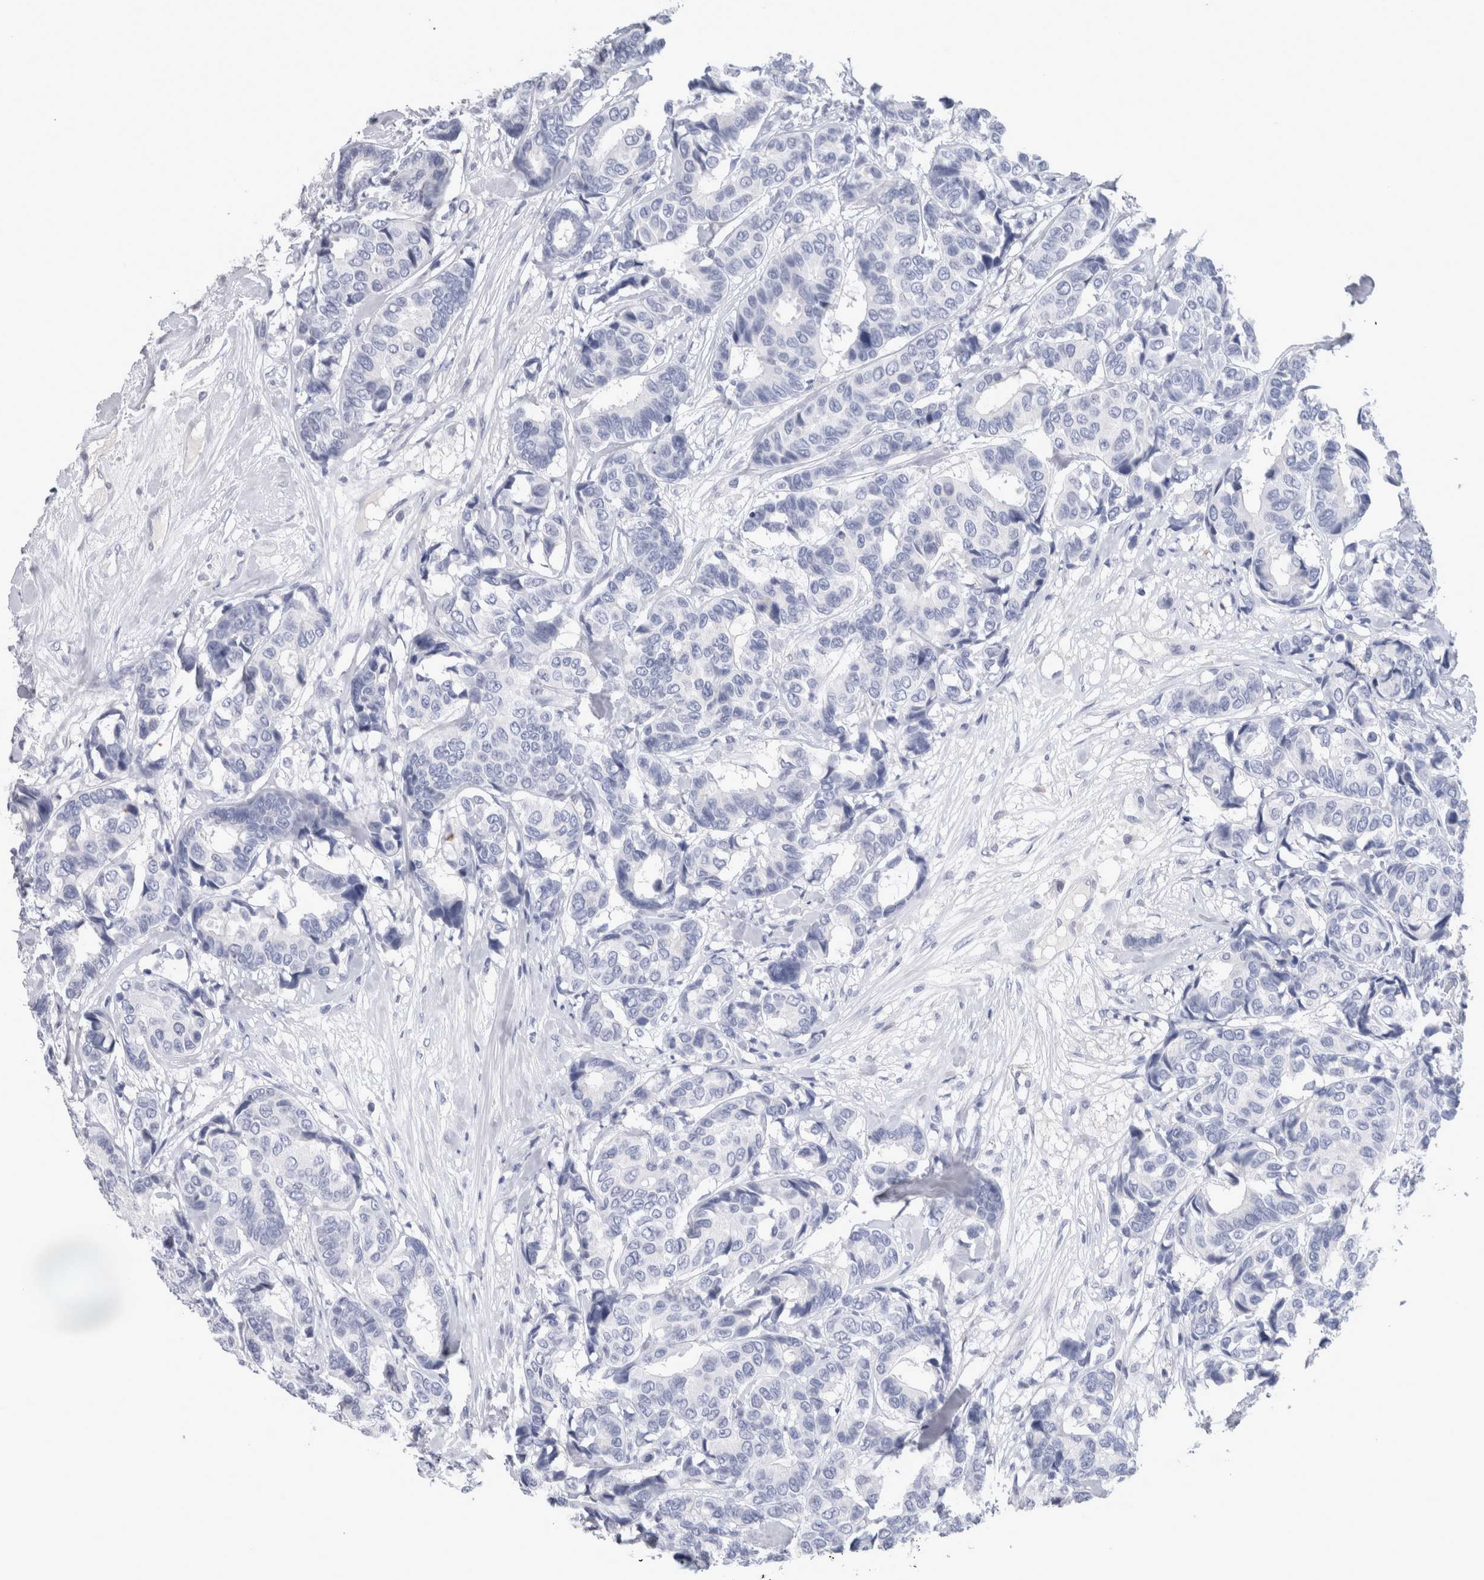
{"staining": {"intensity": "negative", "quantity": "none", "location": "none"}, "tissue": "breast cancer", "cell_type": "Tumor cells", "image_type": "cancer", "snomed": [{"axis": "morphology", "description": "Duct carcinoma"}, {"axis": "topography", "description": "Breast"}], "caption": "The photomicrograph demonstrates no significant positivity in tumor cells of breast invasive ductal carcinoma.", "gene": "CA8", "patient": {"sex": "female", "age": 87}}